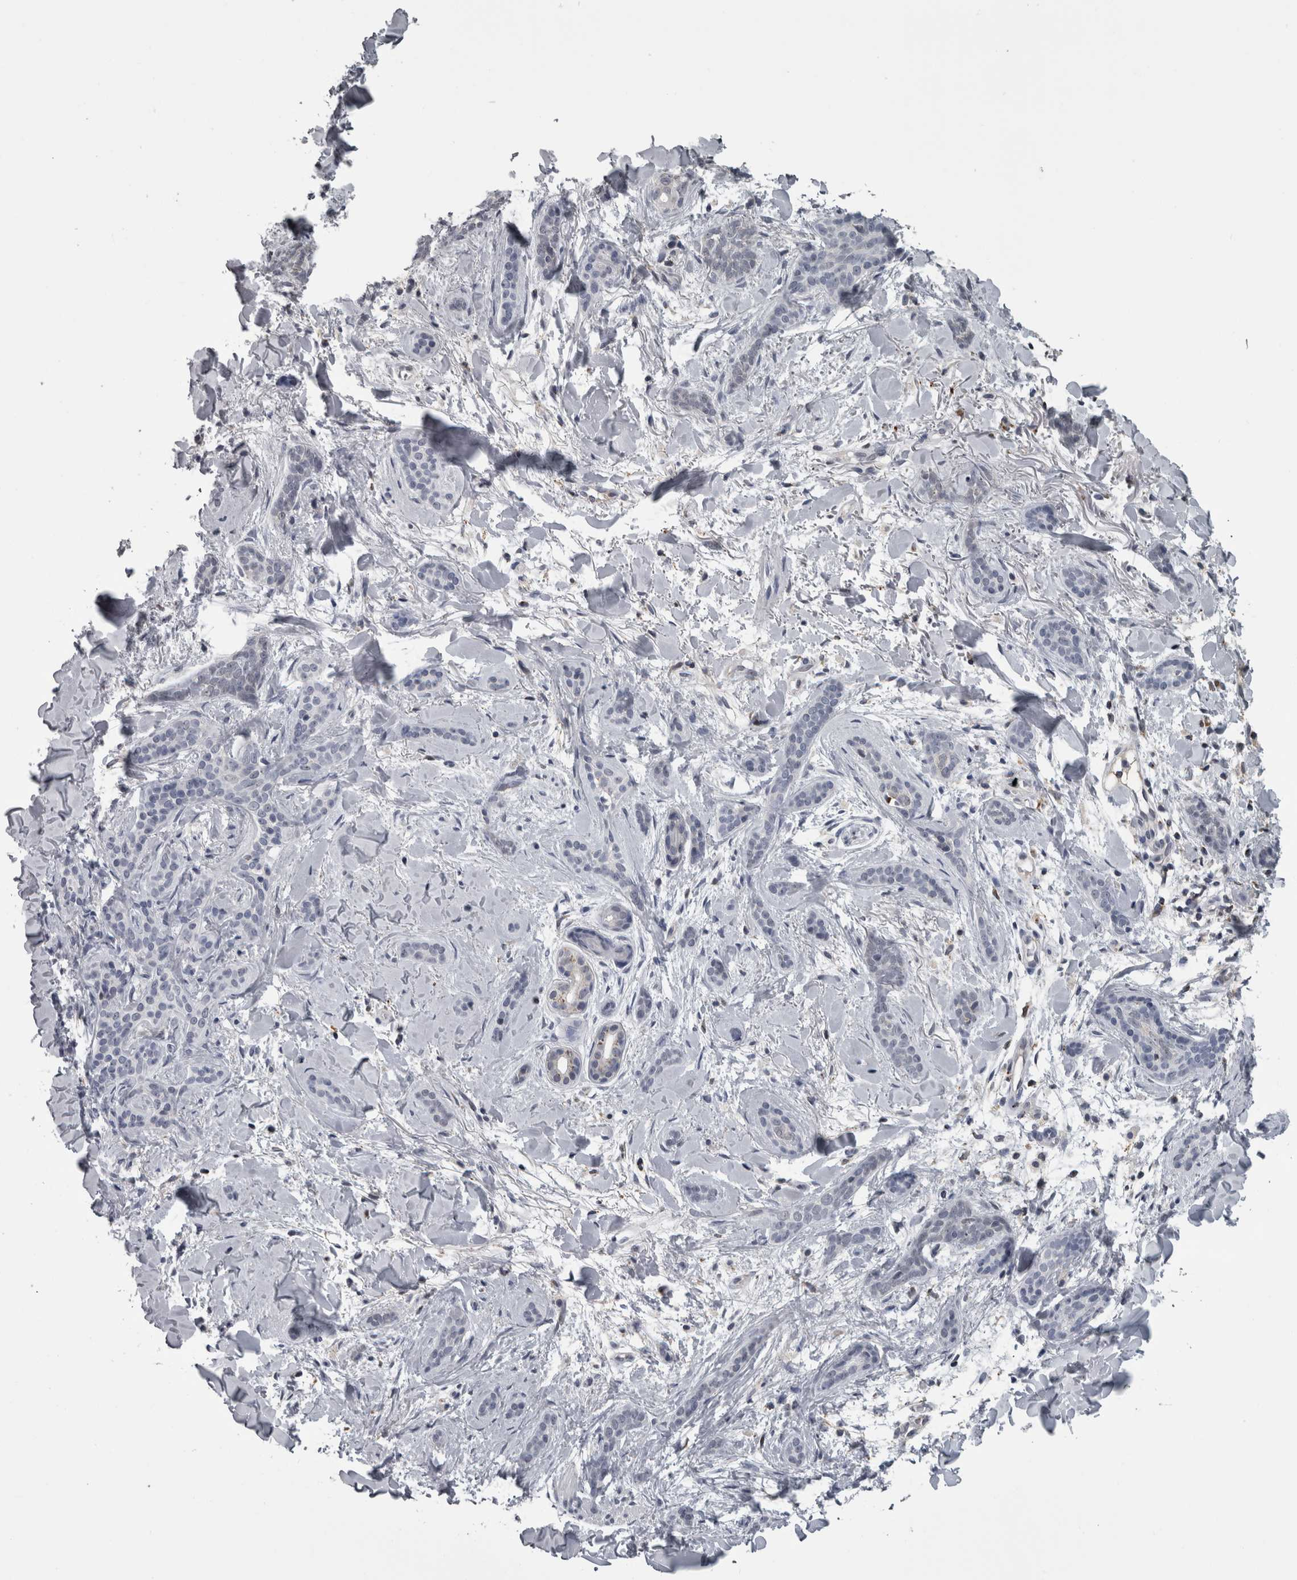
{"staining": {"intensity": "negative", "quantity": "none", "location": "none"}, "tissue": "skin cancer", "cell_type": "Tumor cells", "image_type": "cancer", "snomed": [{"axis": "morphology", "description": "Basal cell carcinoma"}, {"axis": "morphology", "description": "Adnexal tumor, benign"}, {"axis": "topography", "description": "Skin"}], "caption": "The histopathology image displays no significant expression in tumor cells of skin benign adnexal tumor.", "gene": "NAAA", "patient": {"sex": "female", "age": 42}}